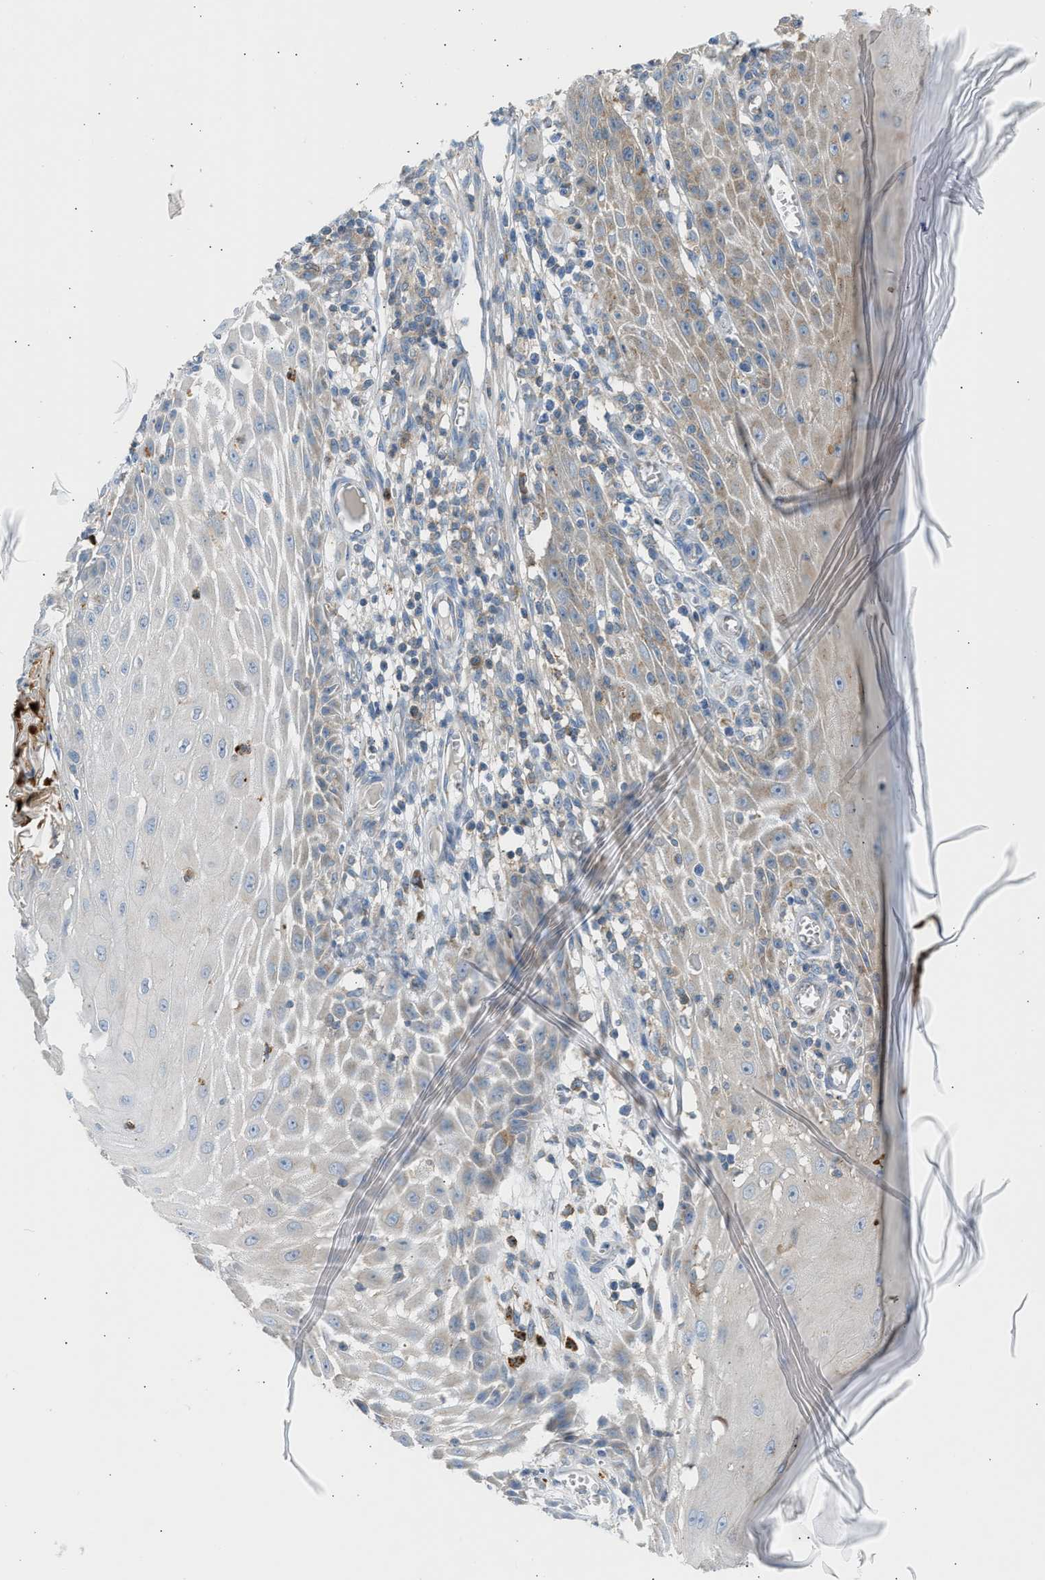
{"staining": {"intensity": "negative", "quantity": "none", "location": "none"}, "tissue": "skin cancer", "cell_type": "Tumor cells", "image_type": "cancer", "snomed": [{"axis": "morphology", "description": "Squamous cell carcinoma, NOS"}, {"axis": "topography", "description": "Skin"}], "caption": "Immunohistochemistry photomicrograph of neoplastic tissue: human skin cancer stained with DAB (3,3'-diaminobenzidine) reveals no significant protein positivity in tumor cells.", "gene": "TRIM50", "patient": {"sex": "female", "age": 73}}